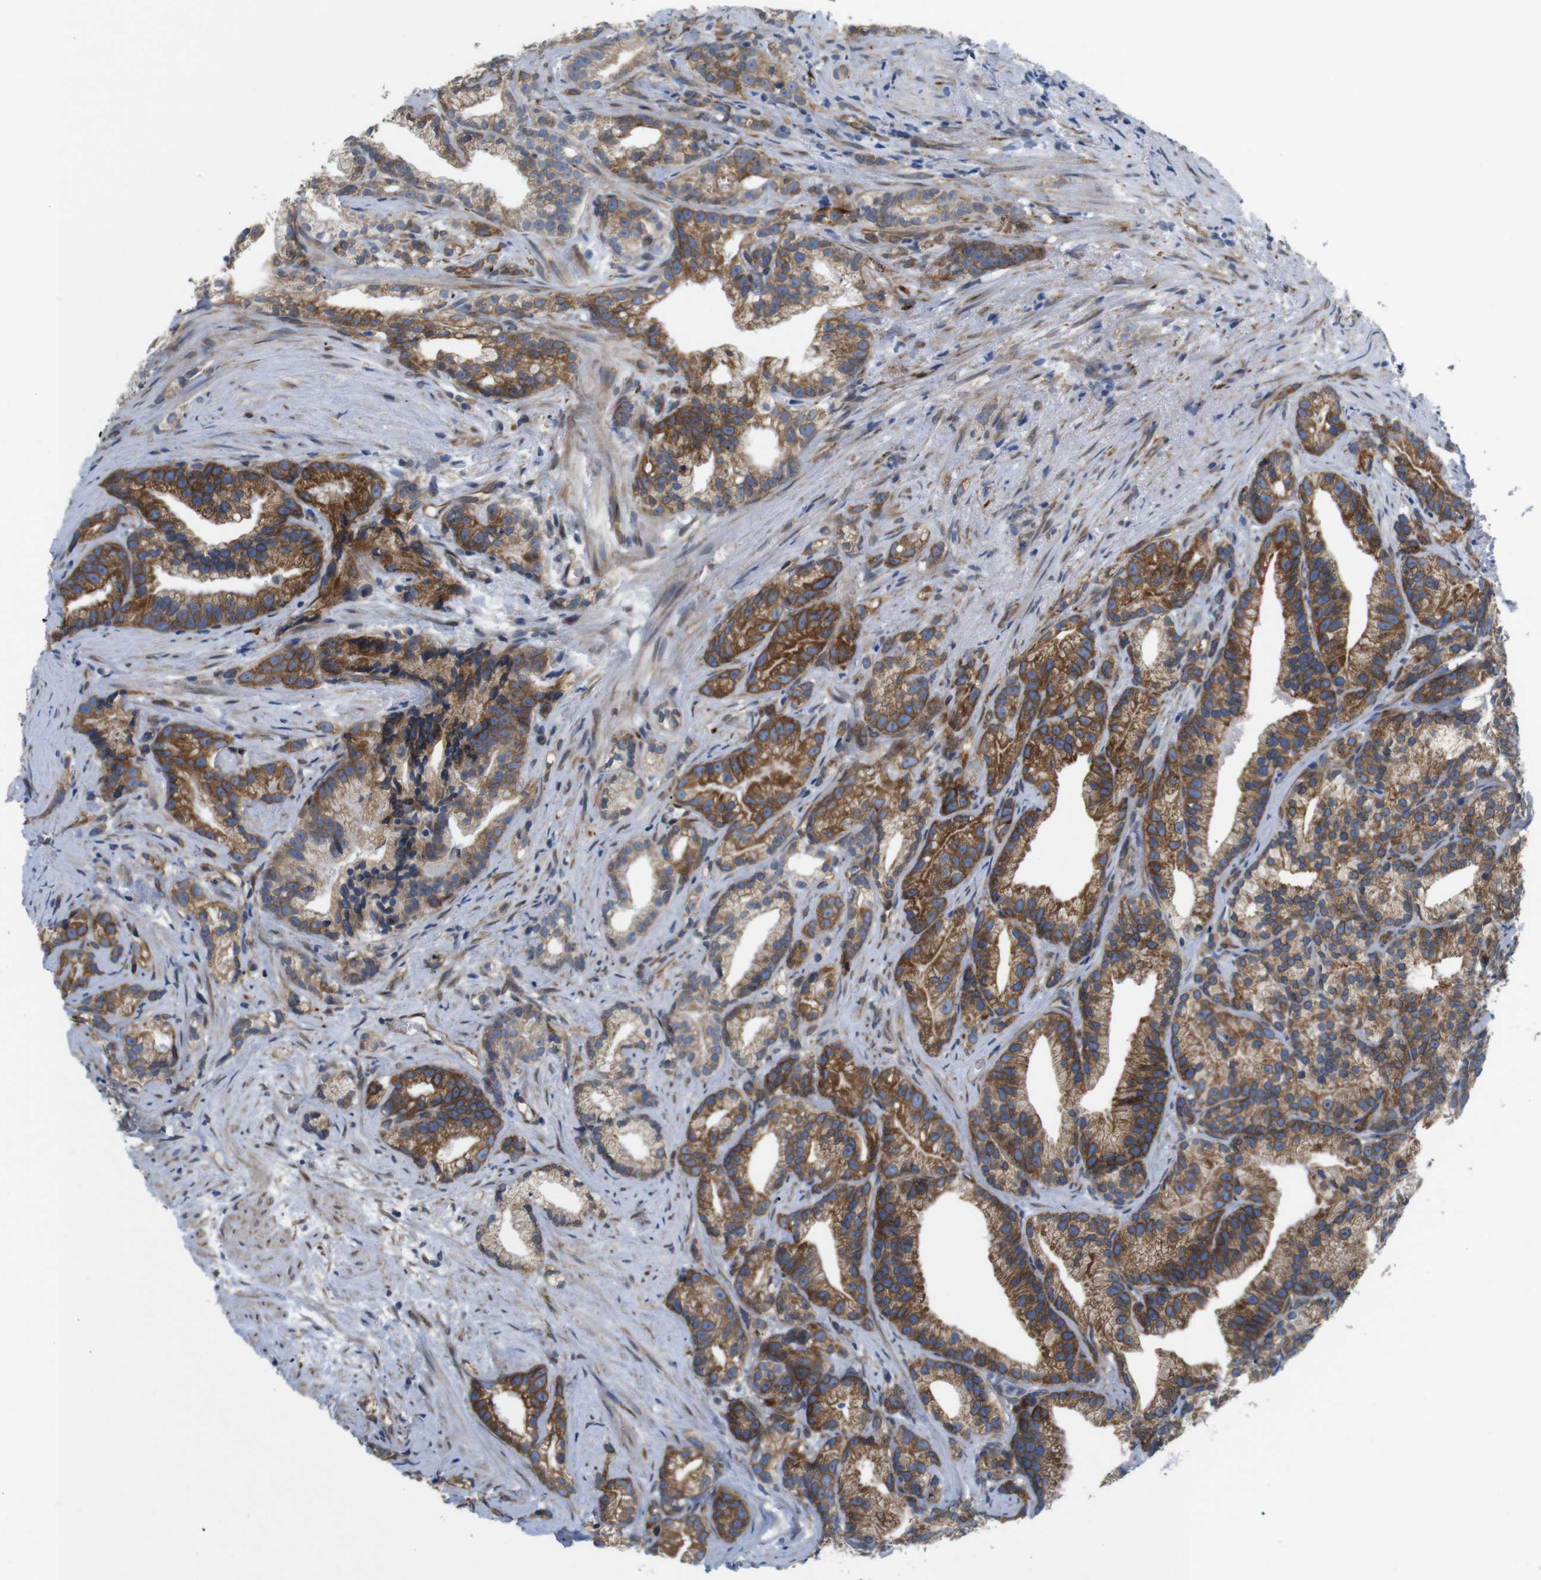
{"staining": {"intensity": "moderate", "quantity": ">75%", "location": "cytoplasmic/membranous"}, "tissue": "prostate cancer", "cell_type": "Tumor cells", "image_type": "cancer", "snomed": [{"axis": "morphology", "description": "Adenocarcinoma, Low grade"}, {"axis": "topography", "description": "Prostate"}], "caption": "Tumor cells show medium levels of moderate cytoplasmic/membranous positivity in approximately >75% of cells in human low-grade adenocarcinoma (prostate). (Stains: DAB (3,3'-diaminobenzidine) in brown, nuclei in blue, Microscopy: brightfield microscopy at high magnification).", "gene": "HACD3", "patient": {"sex": "male", "age": 89}}